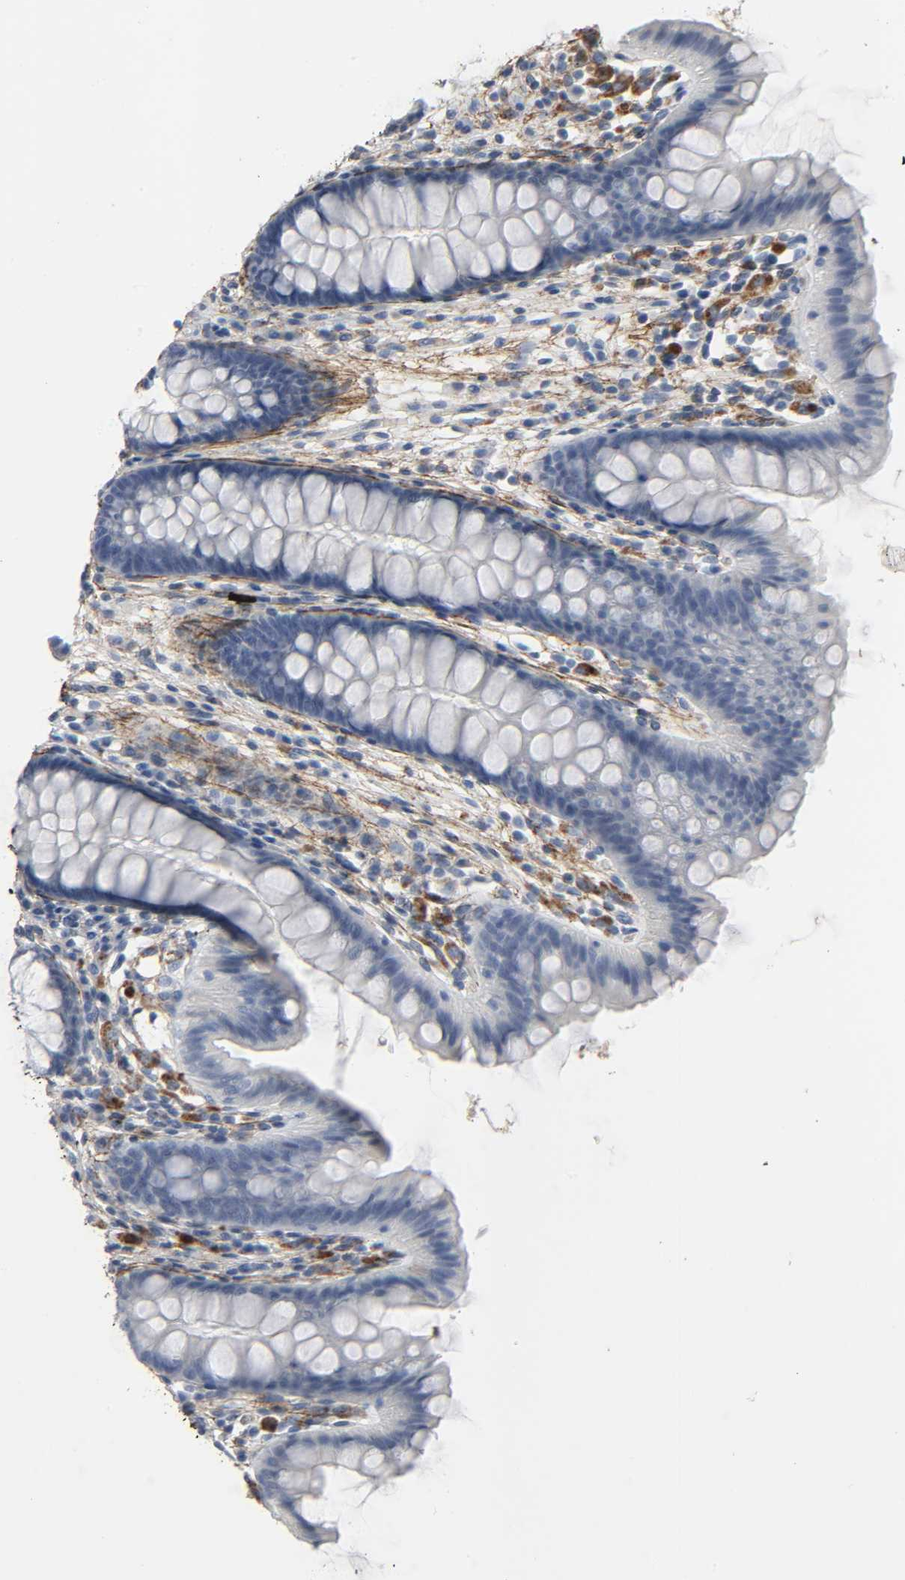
{"staining": {"intensity": "weak", "quantity": ">75%", "location": "cytoplasmic/membranous"}, "tissue": "colon", "cell_type": "Endothelial cells", "image_type": "normal", "snomed": [{"axis": "morphology", "description": "Normal tissue, NOS"}, {"axis": "topography", "description": "Smooth muscle"}, {"axis": "topography", "description": "Colon"}], "caption": "This micrograph displays normal colon stained with immunohistochemistry (IHC) to label a protein in brown. The cytoplasmic/membranous of endothelial cells show weak positivity for the protein. Nuclei are counter-stained blue.", "gene": "FBLN5", "patient": {"sex": "male", "age": 67}}